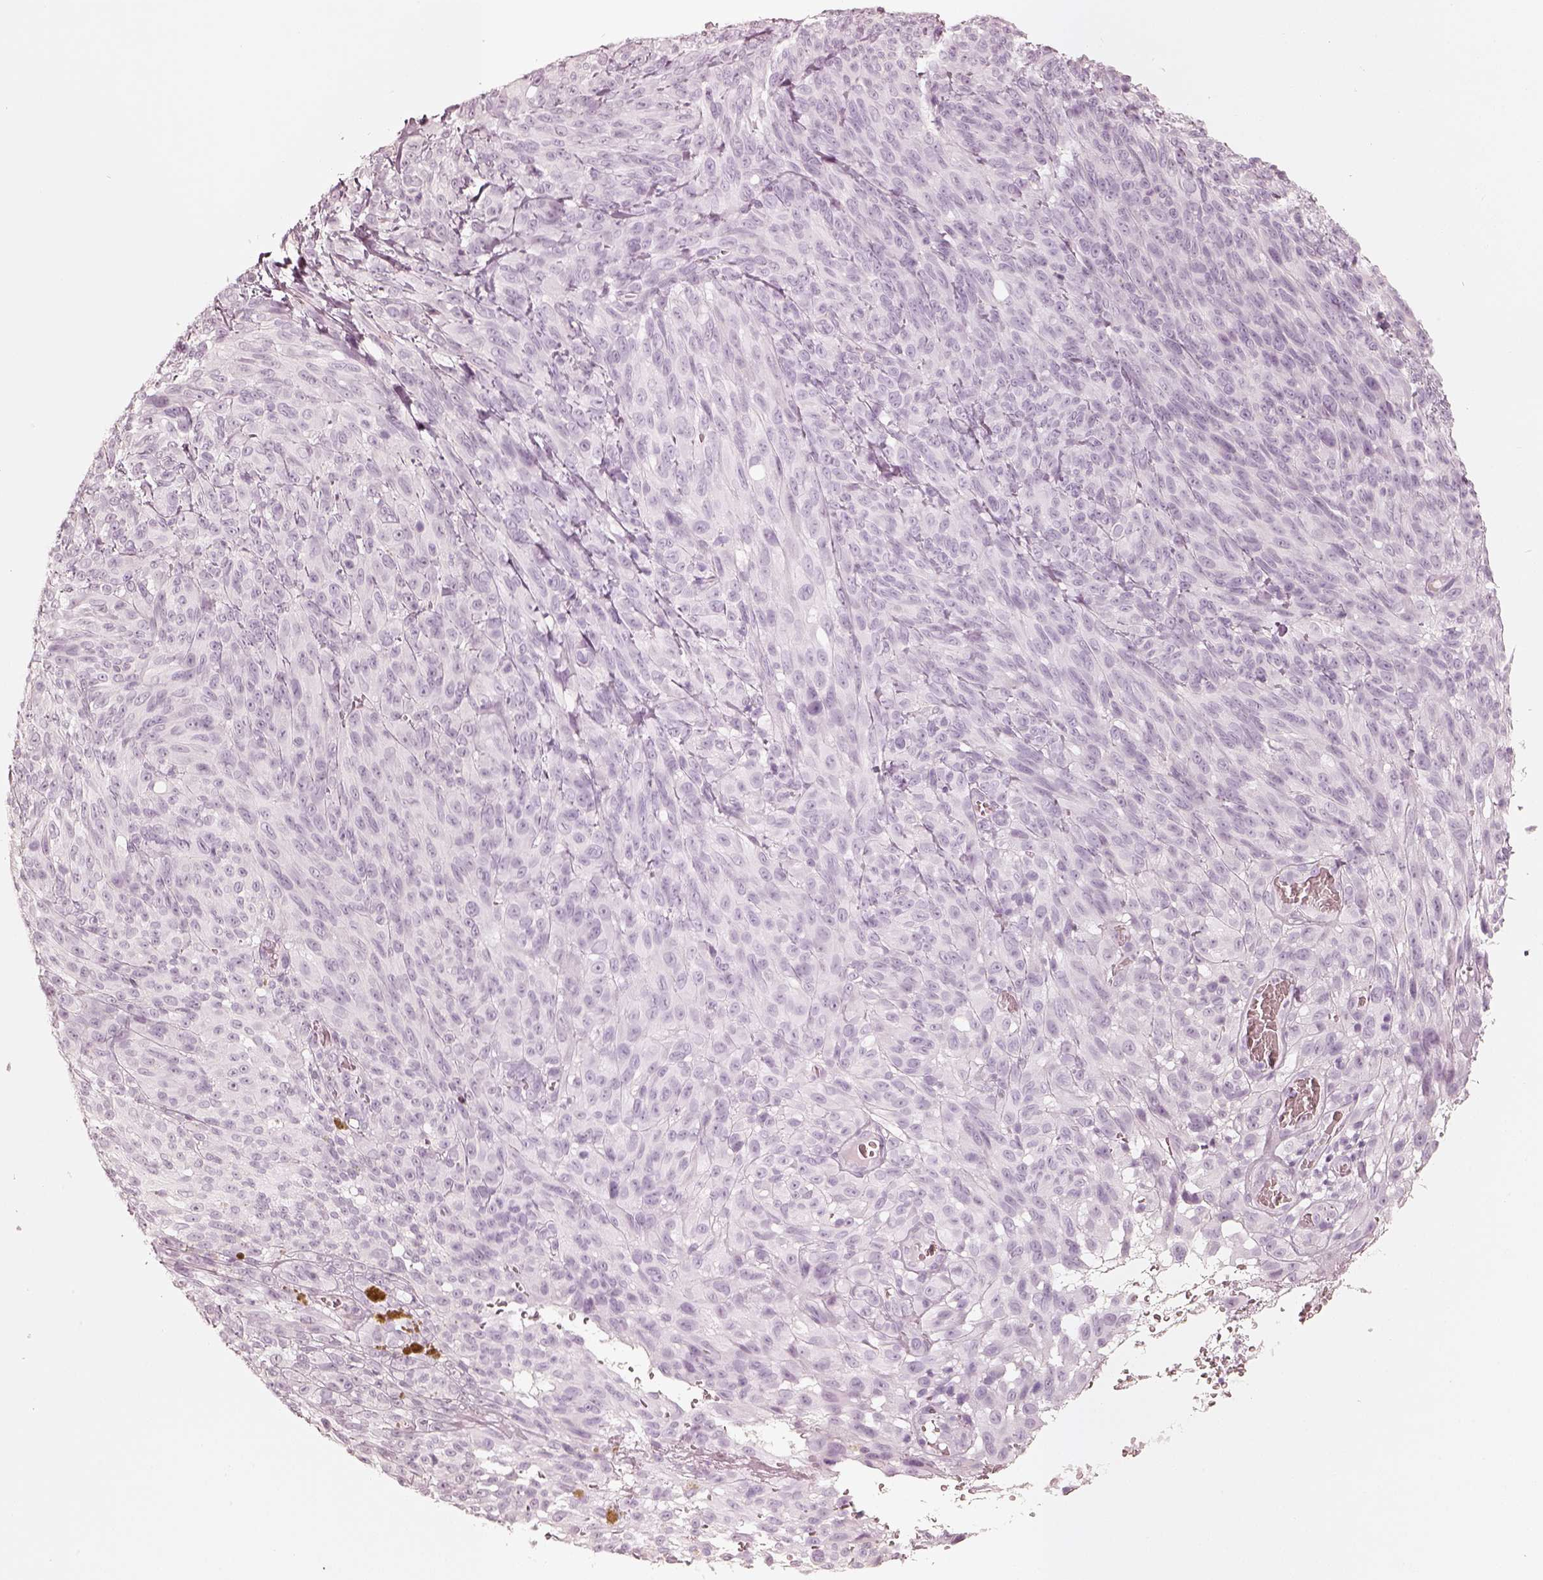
{"staining": {"intensity": "negative", "quantity": "none", "location": "none"}, "tissue": "melanoma", "cell_type": "Tumor cells", "image_type": "cancer", "snomed": [{"axis": "morphology", "description": "Malignant melanoma, NOS"}, {"axis": "topography", "description": "Skin"}], "caption": "Immunohistochemistry (IHC) image of neoplastic tissue: human melanoma stained with DAB exhibits no significant protein expression in tumor cells.", "gene": "KRT72", "patient": {"sex": "male", "age": 83}}